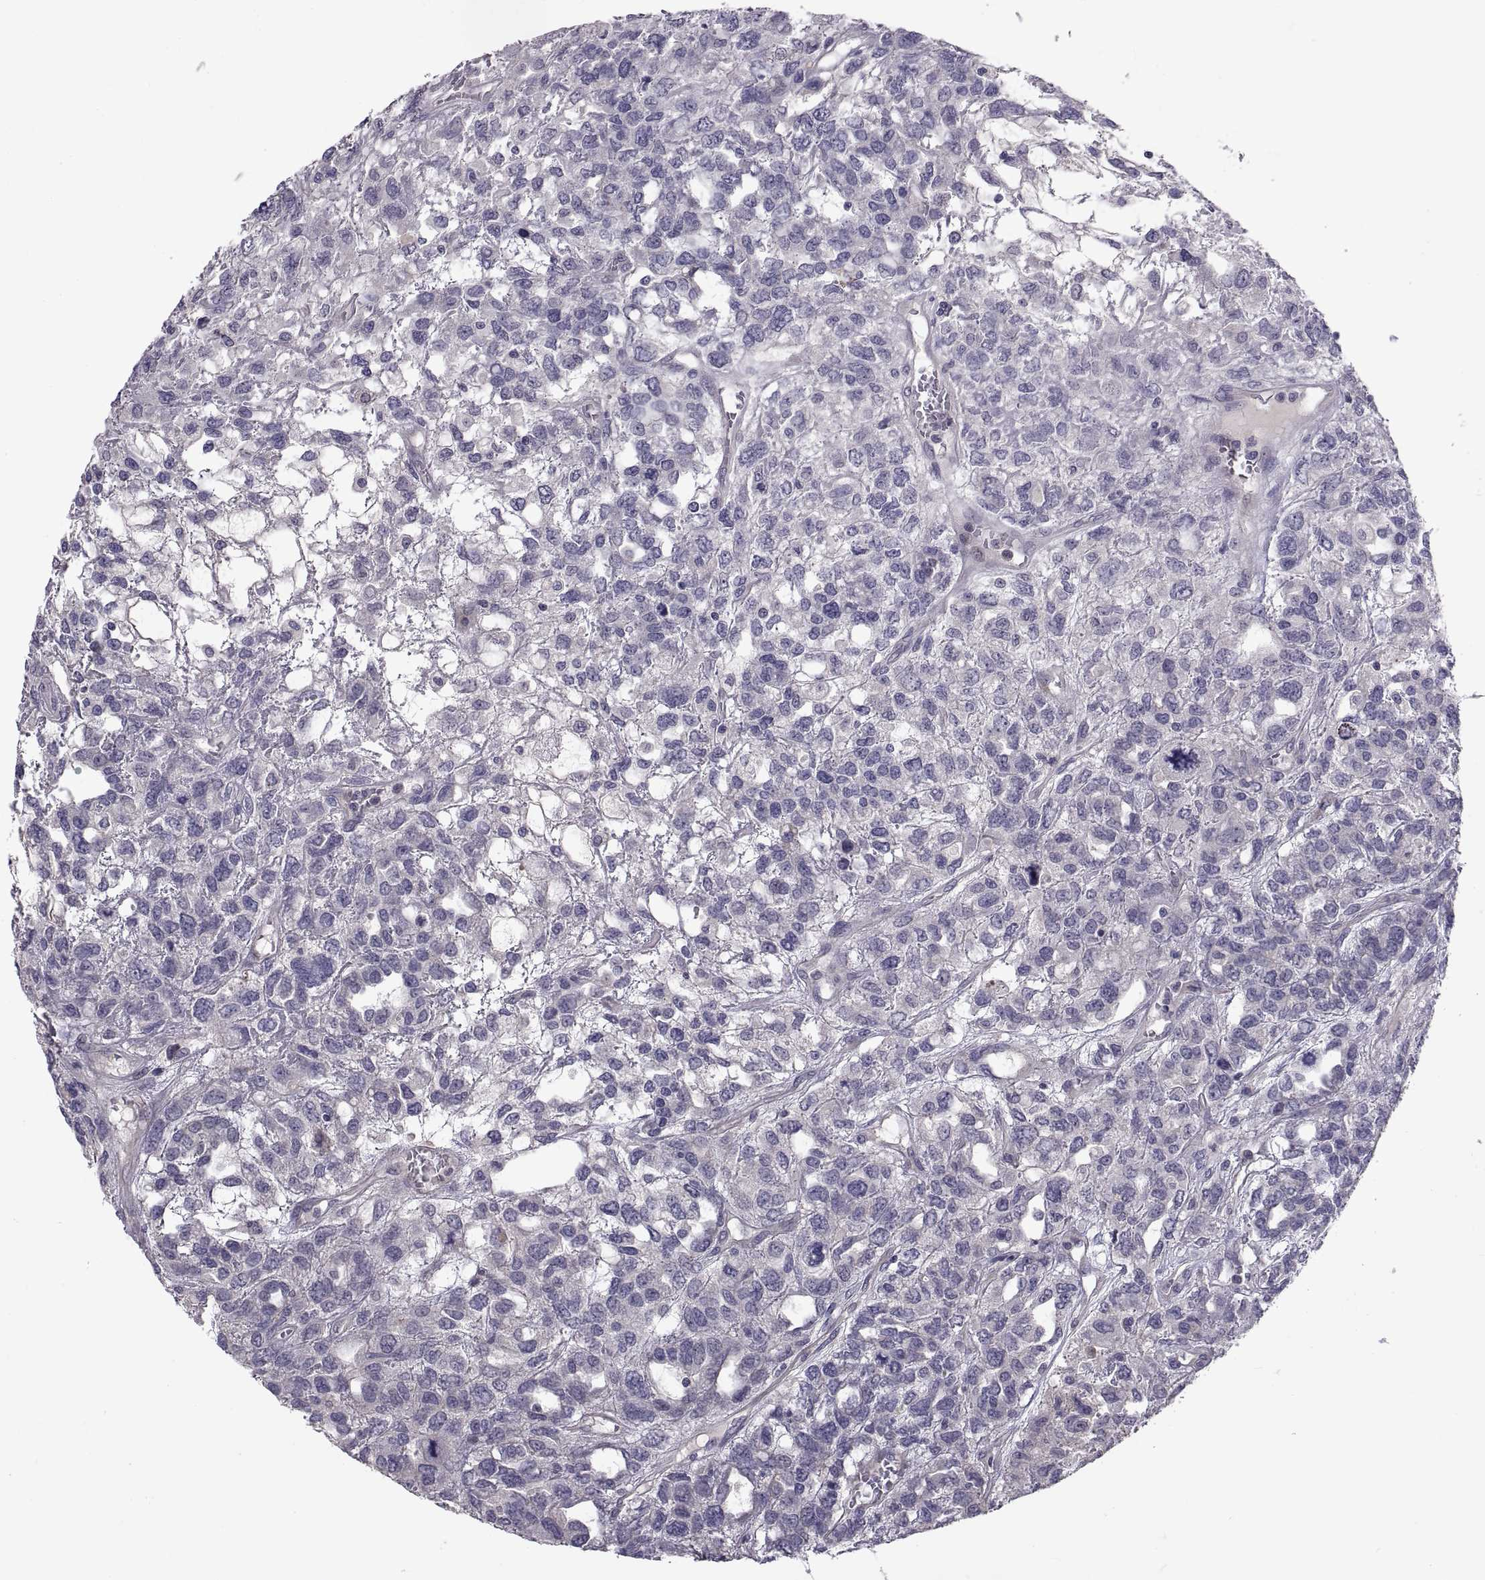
{"staining": {"intensity": "negative", "quantity": "none", "location": "none"}, "tissue": "testis cancer", "cell_type": "Tumor cells", "image_type": "cancer", "snomed": [{"axis": "morphology", "description": "Seminoma, NOS"}, {"axis": "topography", "description": "Testis"}], "caption": "Immunohistochemistry image of neoplastic tissue: testis cancer (seminoma) stained with DAB demonstrates no significant protein positivity in tumor cells. The staining is performed using DAB brown chromogen with nuclei counter-stained in using hematoxylin.", "gene": "NPTX2", "patient": {"sex": "male", "age": 52}}